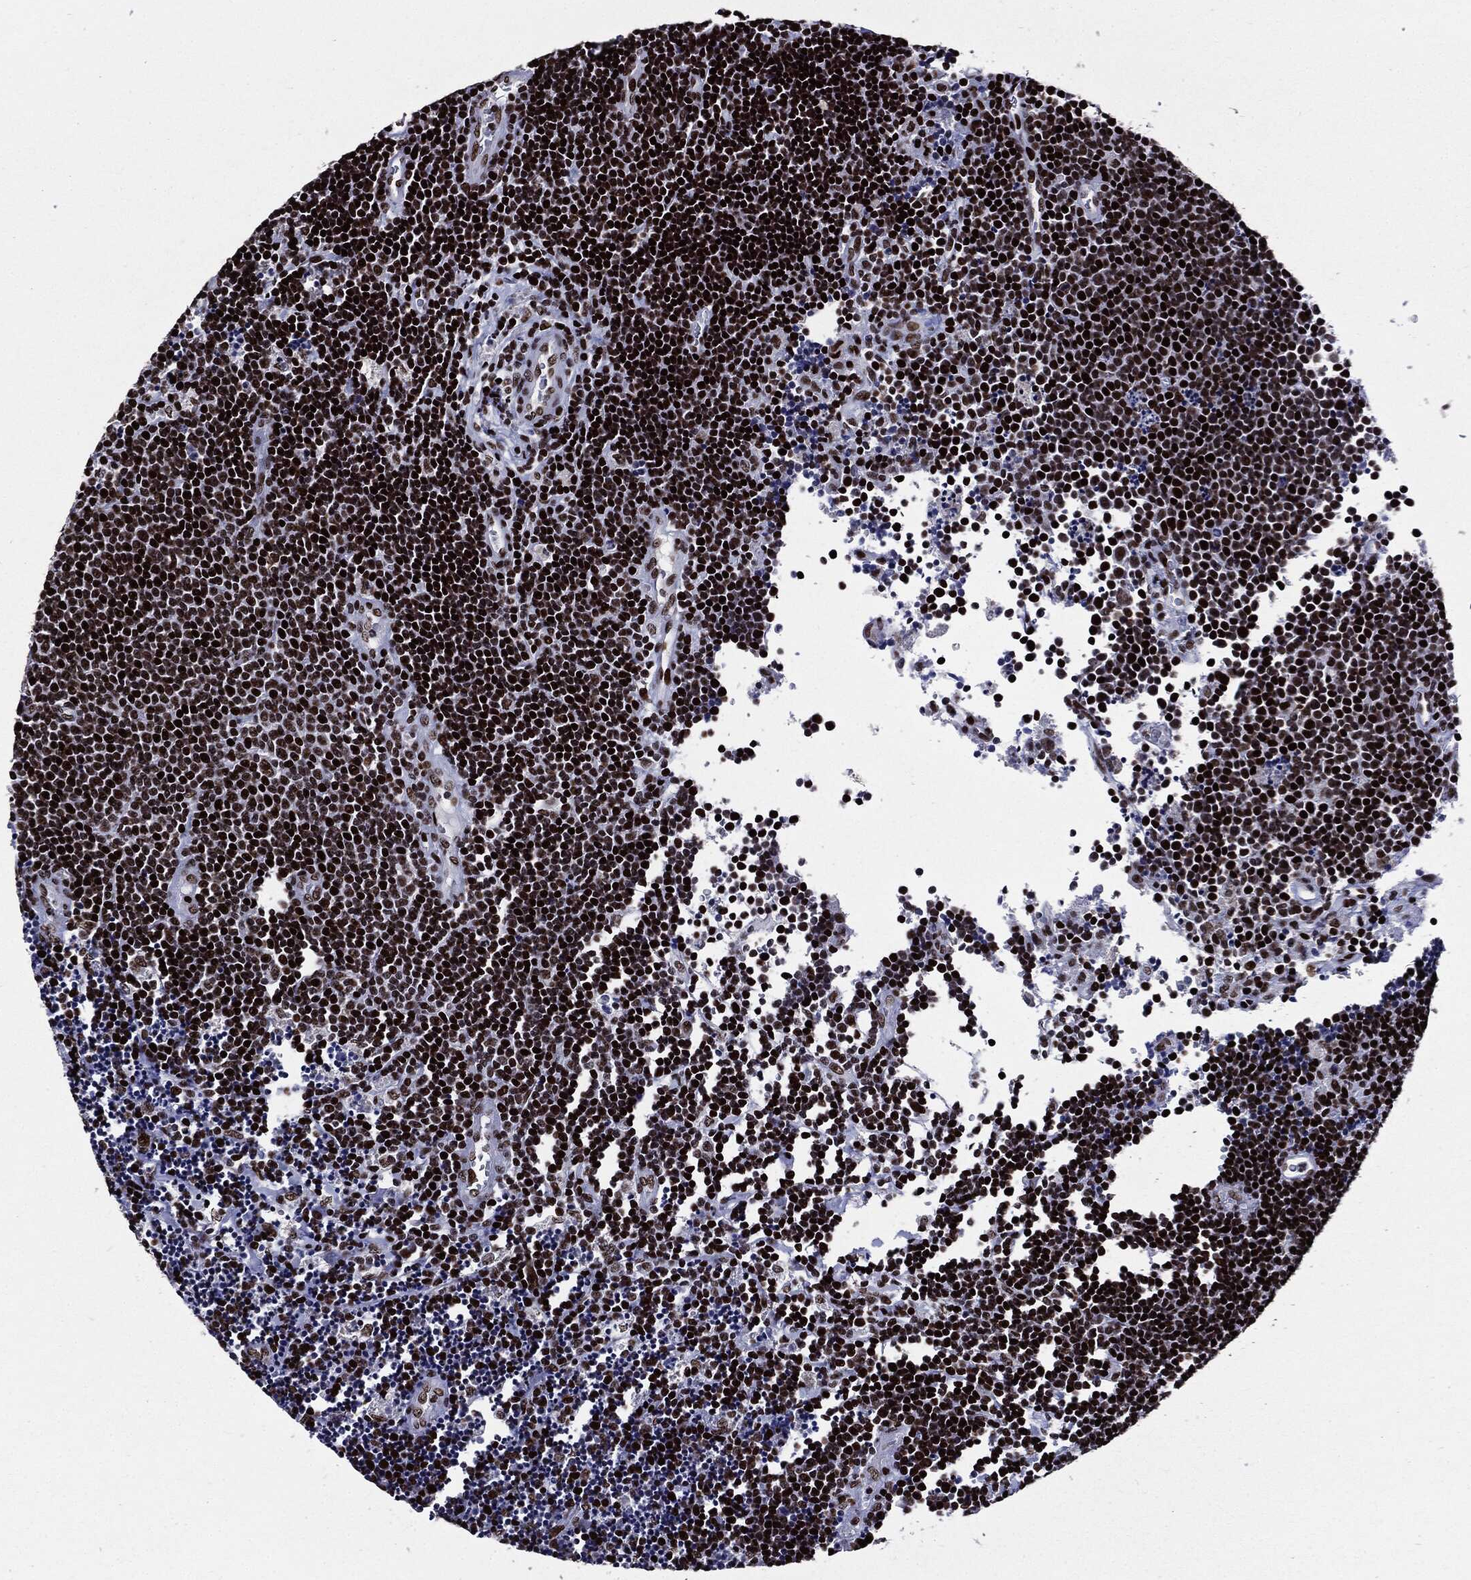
{"staining": {"intensity": "strong", "quantity": ">75%", "location": "nuclear"}, "tissue": "lymphoma", "cell_type": "Tumor cells", "image_type": "cancer", "snomed": [{"axis": "morphology", "description": "Malignant lymphoma, non-Hodgkin's type, Low grade"}, {"axis": "topography", "description": "Brain"}], "caption": "Low-grade malignant lymphoma, non-Hodgkin's type stained with DAB immunohistochemistry (IHC) reveals high levels of strong nuclear positivity in about >75% of tumor cells.", "gene": "ZFP91", "patient": {"sex": "female", "age": 66}}